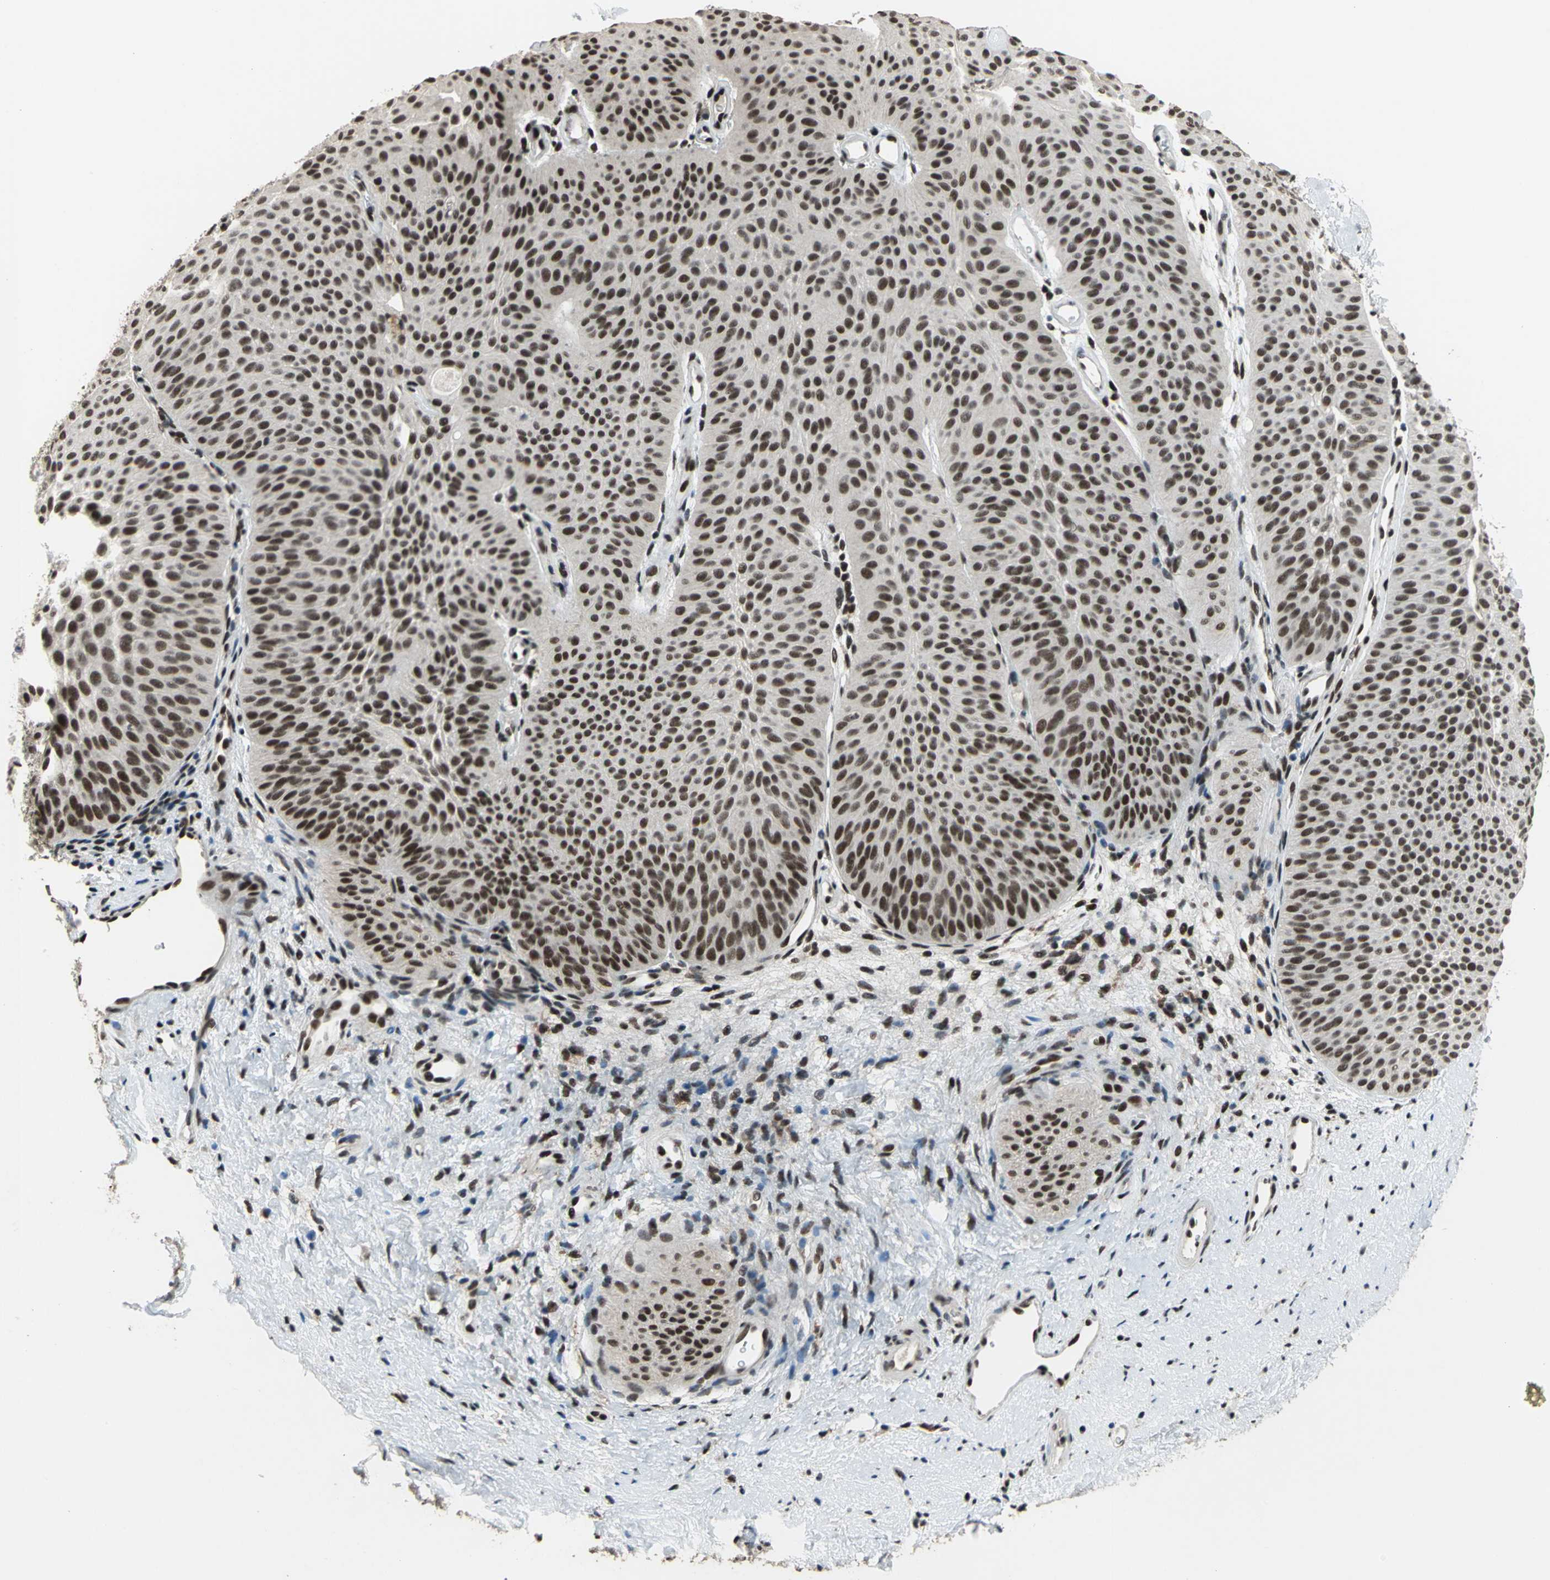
{"staining": {"intensity": "strong", "quantity": ">75%", "location": "nuclear"}, "tissue": "urothelial cancer", "cell_type": "Tumor cells", "image_type": "cancer", "snomed": [{"axis": "morphology", "description": "Urothelial carcinoma, Low grade"}, {"axis": "topography", "description": "Urinary bladder"}], "caption": "Immunohistochemical staining of human low-grade urothelial carcinoma exhibits high levels of strong nuclear protein staining in approximately >75% of tumor cells. The staining was performed using DAB (3,3'-diaminobenzidine) to visualize the protein expression in brown, while the nuclei were stained in blue with hematoxylin (Magnification: 20x).", "gene": "ELF2", "patient": {"sex": "female", "age": 60}}